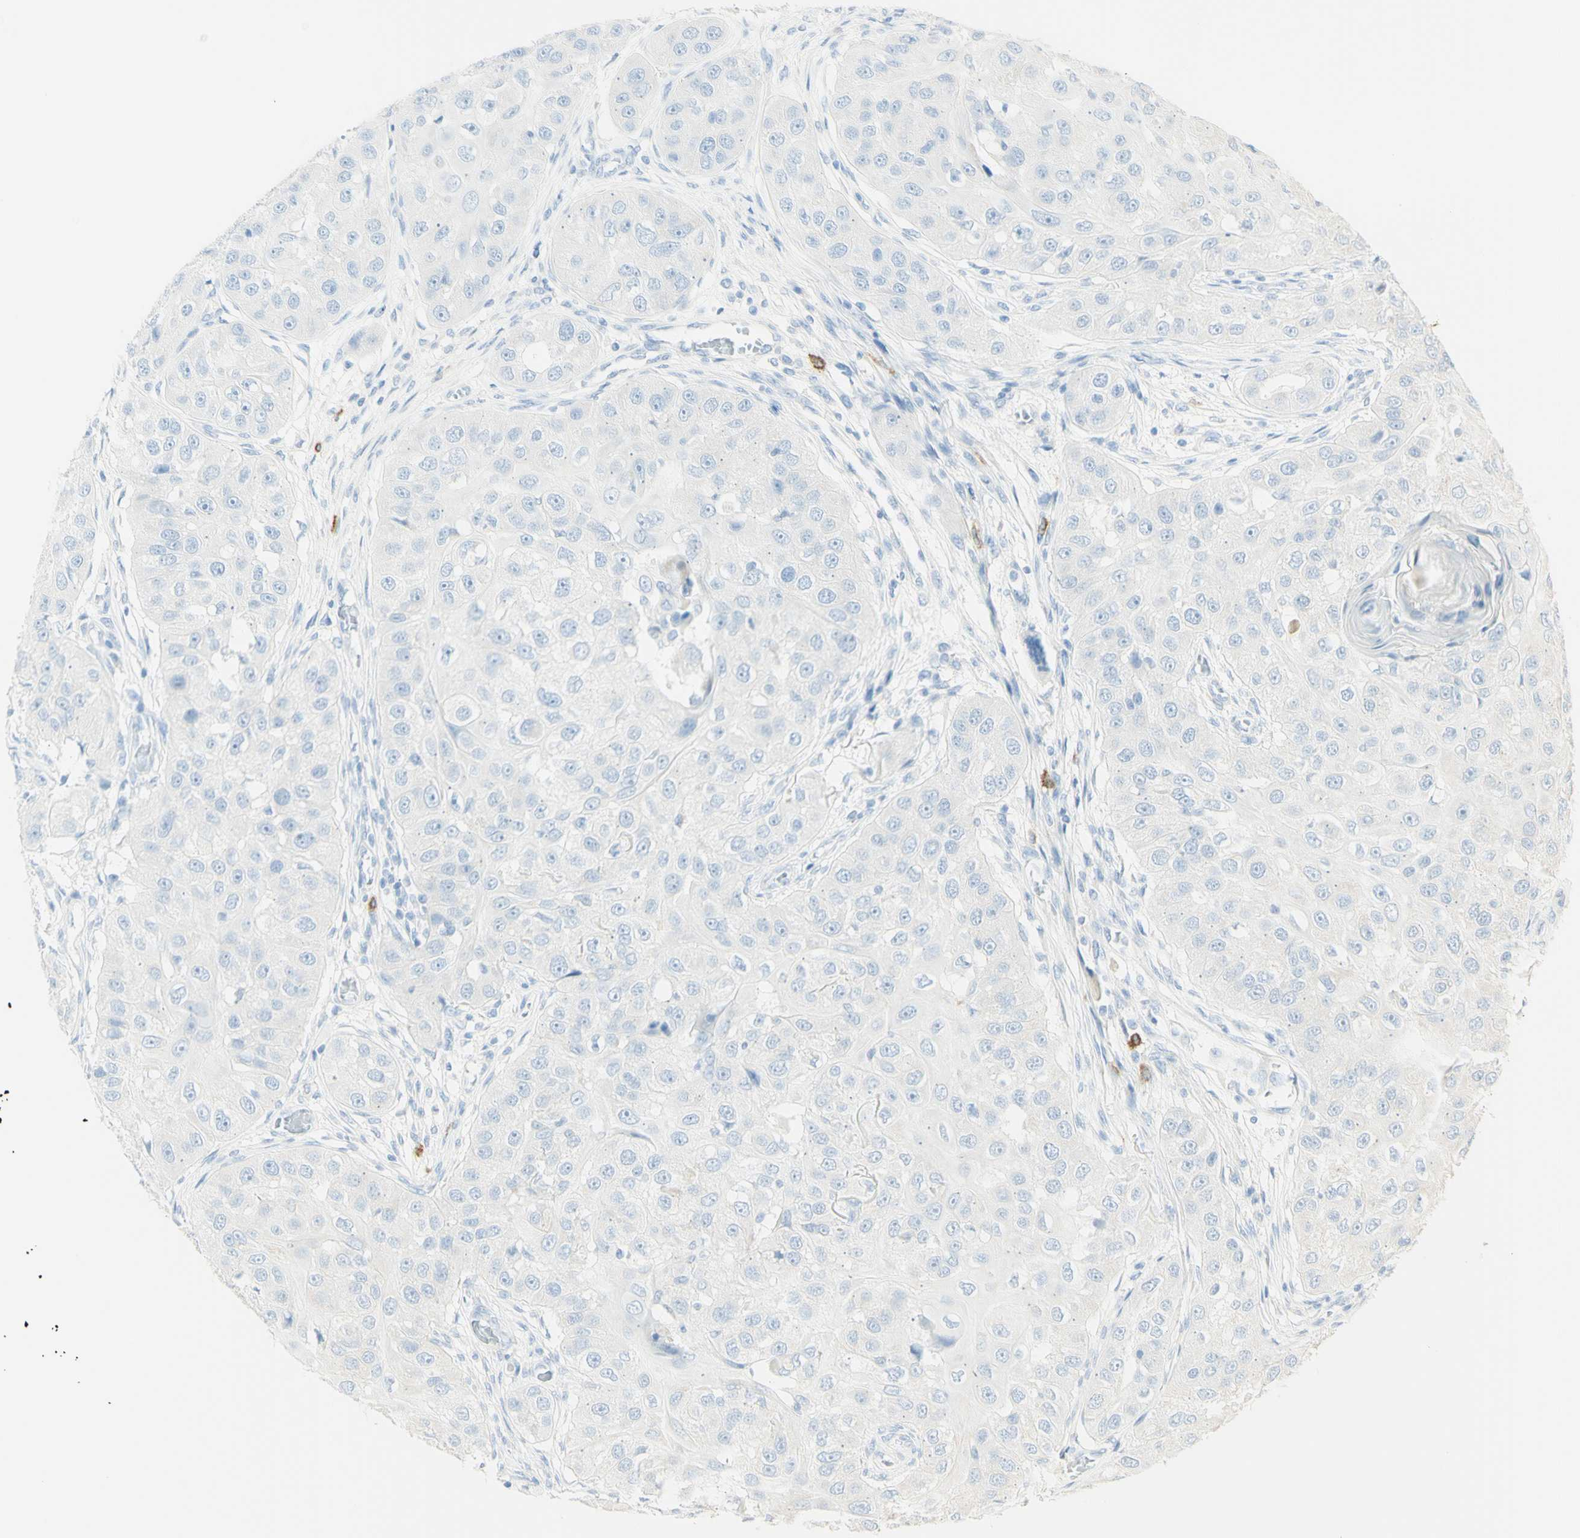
{"staining": {"intensity": "negative", "quantity": "none", "location": "none"}, "tissue": "head and neck cancer", "cell_type": "Tumor cells", "image_type": "cancer", "snomed": [{"axis": "morphology", "description": "Normal tissue, NOS"}, {"axis": "morphology", "description": "Squamous cell carcinoma, NOS"}, {"axis": "topography", "description": "Skeletal muscle"}, {"axis": "topography", "description": "Head-Neck"}], "caption": "This is an IHC micrograph of head and neck cancer. There is no positivity in tumor cells.", "gene": "LETM1", "patient": {"sex": "male", "age": 51}}